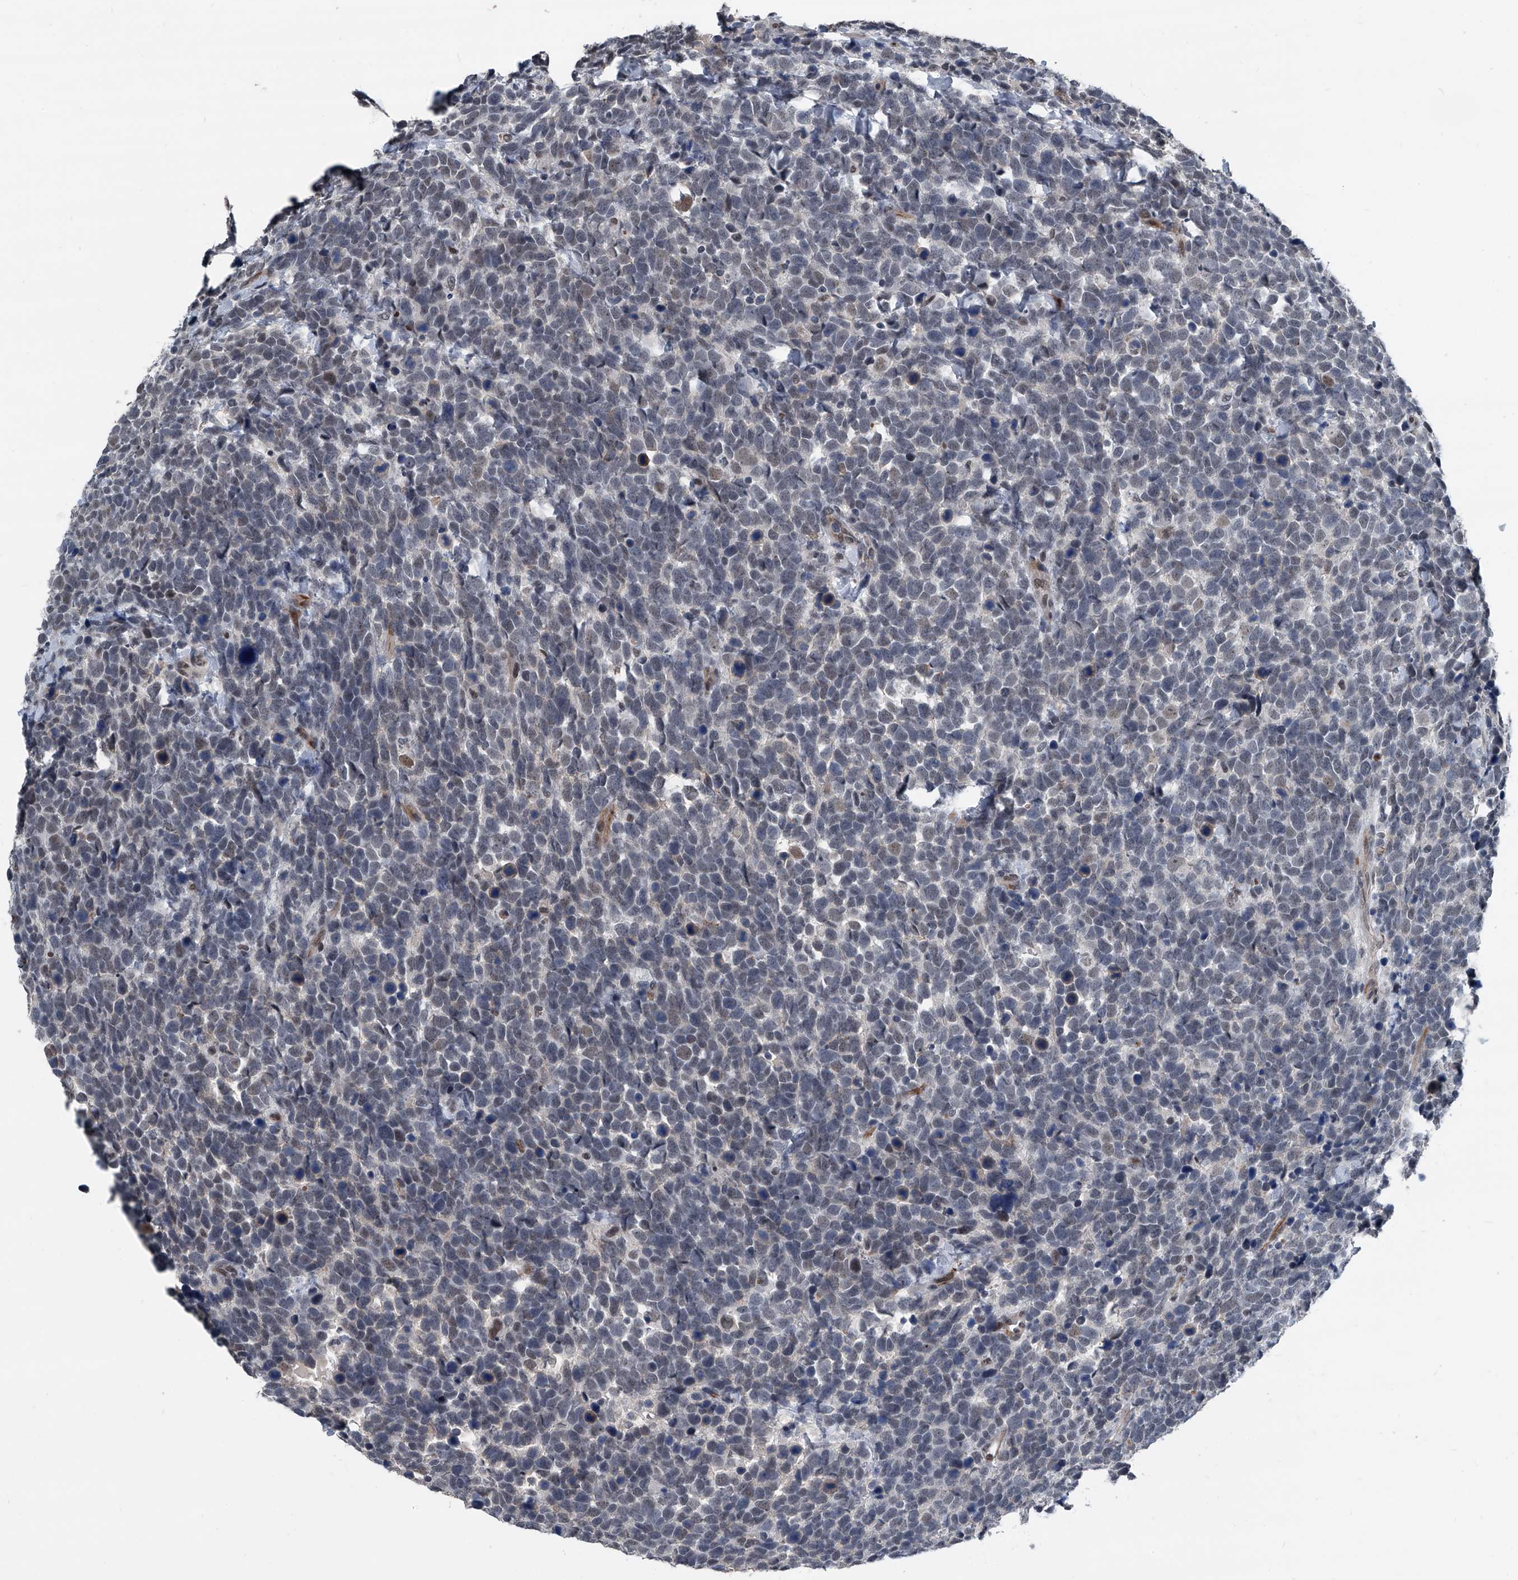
{"staining": {"intensity": "negative", "quantity": "none", "location": "none"}, "tissue": "urothelial cancer", "cell_type": "Tumor cells", "image_type": "cancer", "snomed": [{"axis": "morphology", "description": "Urothelial carcinoma, High grade"}, {"axis": "topography", "description": "Urinary bladder"}], "caption": "Photomicrograph shows no protein expression in tumor cells of urothelial cancer tissue. (DAB IHC with hematoxylin counter stain).", "gene": "MEN1", "patient": {"sex": "female", "age": 82}}